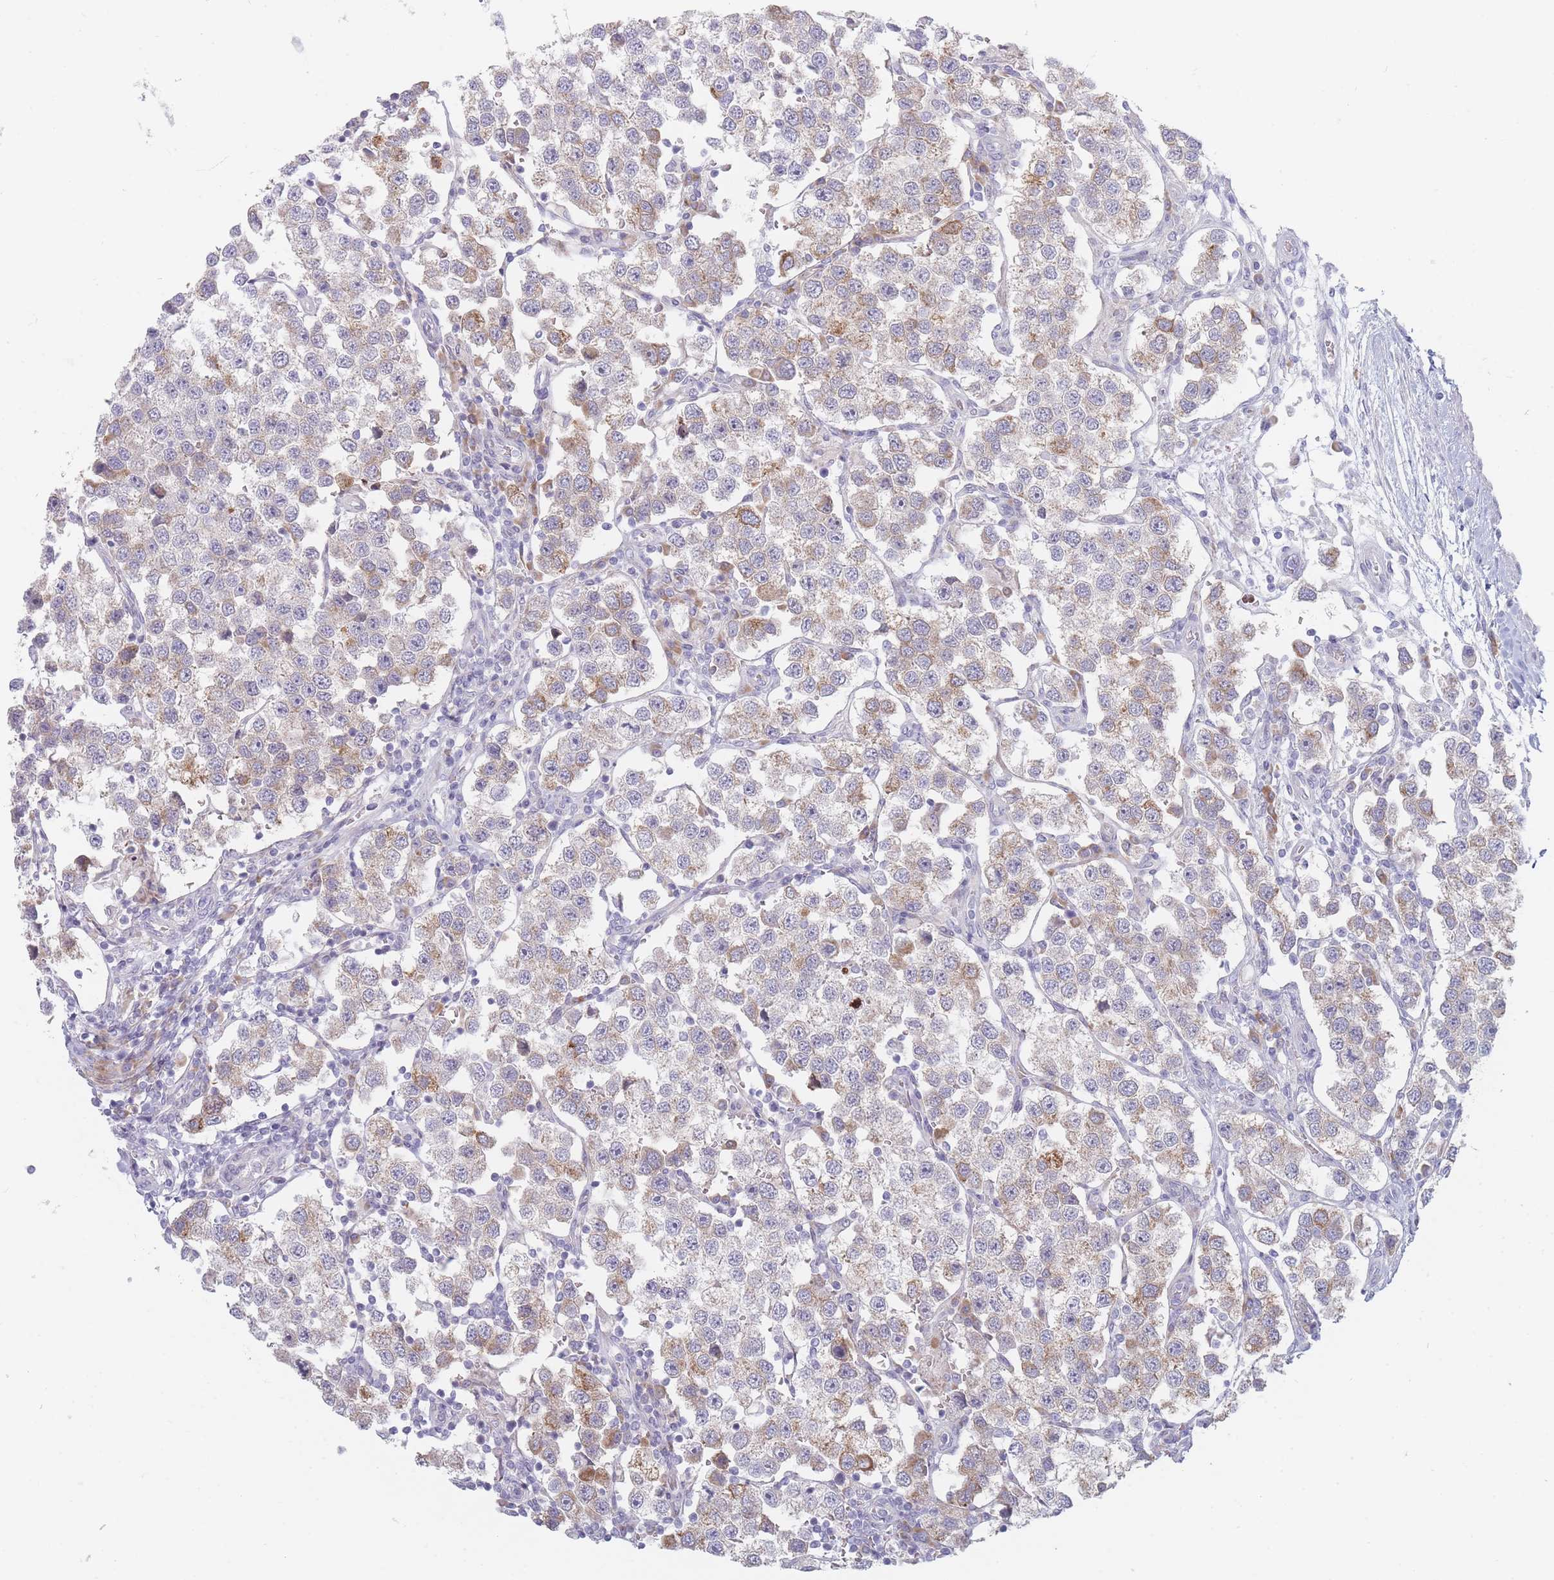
{"staining": {"intensity": "weak", "quantity": "25%-75%", "location": "cytoplasmic/membranous"}, "tissue": "testis cancer", "cell_type": "Tumor cells", "image_type": "cancer", "snomed": [{"axis": "morphology", "description": "Seminoma, NOS"}, {"axis": "topography", "description": "Testis"}], "caption": "Testis cancer stained with DAB immunohistochemistry (IHC) displays low levels of weak cytoplasmic/membranous expression in approximately 25%-75% of tumor cells.", "gene": "SPATS1", "patient": {"sex": "male", "age": 37}}